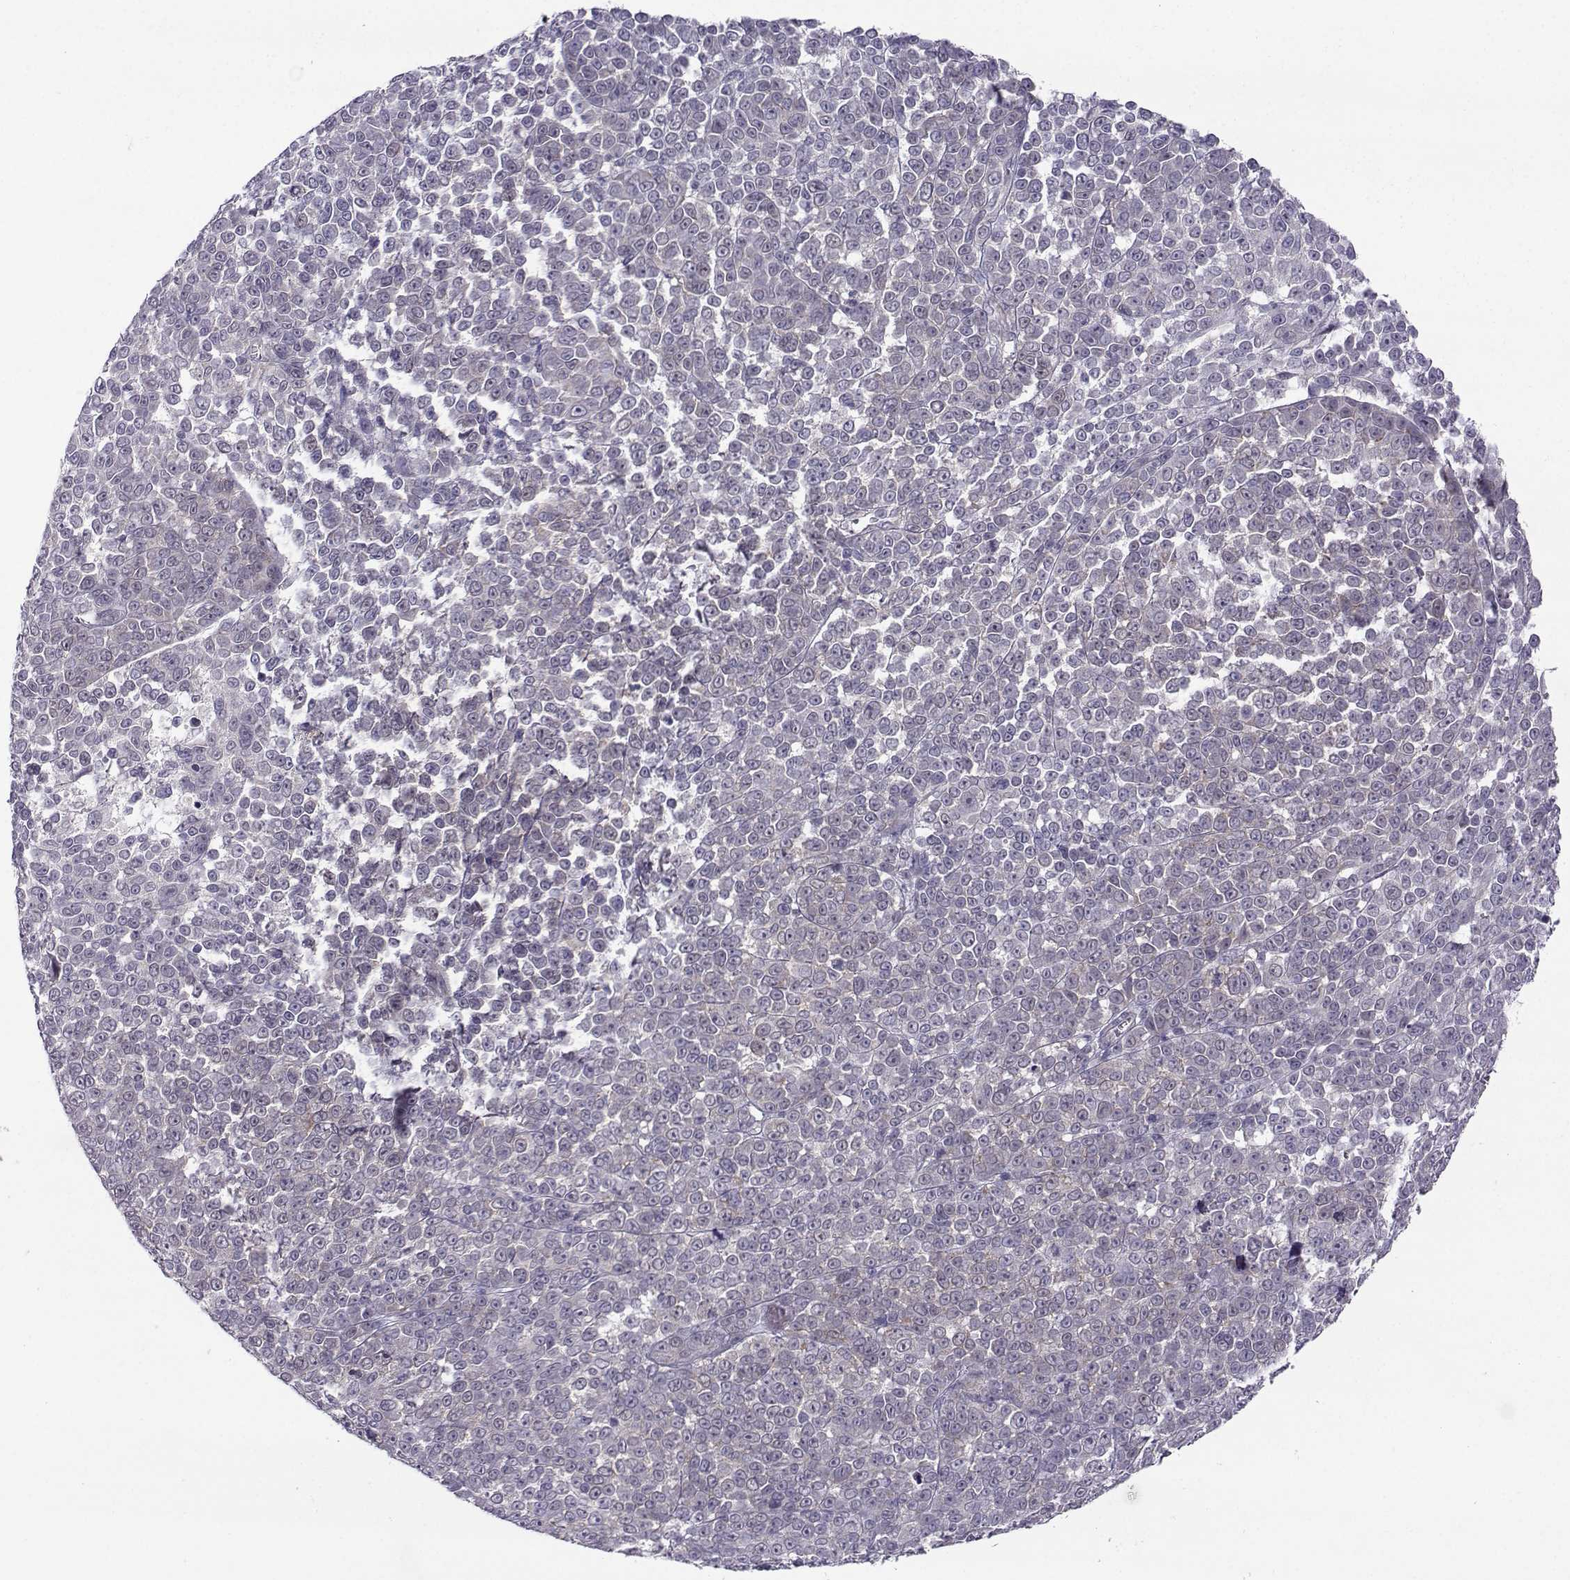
{"staining": {"intensity": "negative", "quantity": "none", "location": "none"}, "tissue": "melanoma", "cell_type": "Tumor cells", "image_type": "cancer", "snomed": [{"axis": "morphology", "description": "Malignant melanoma, NOS"}, {"axis": "topography", "description": "Skin"}], "caption": "A micrograph of human melanoma is negative for staining in tumor cells. (Stains: DAB immunohistochemistry with hematoxylin counter stain, Microscopy: brightfield microscopy at high magnification).", "gene": "DDX20", "patient": {"sex": "female", "age": 95}}